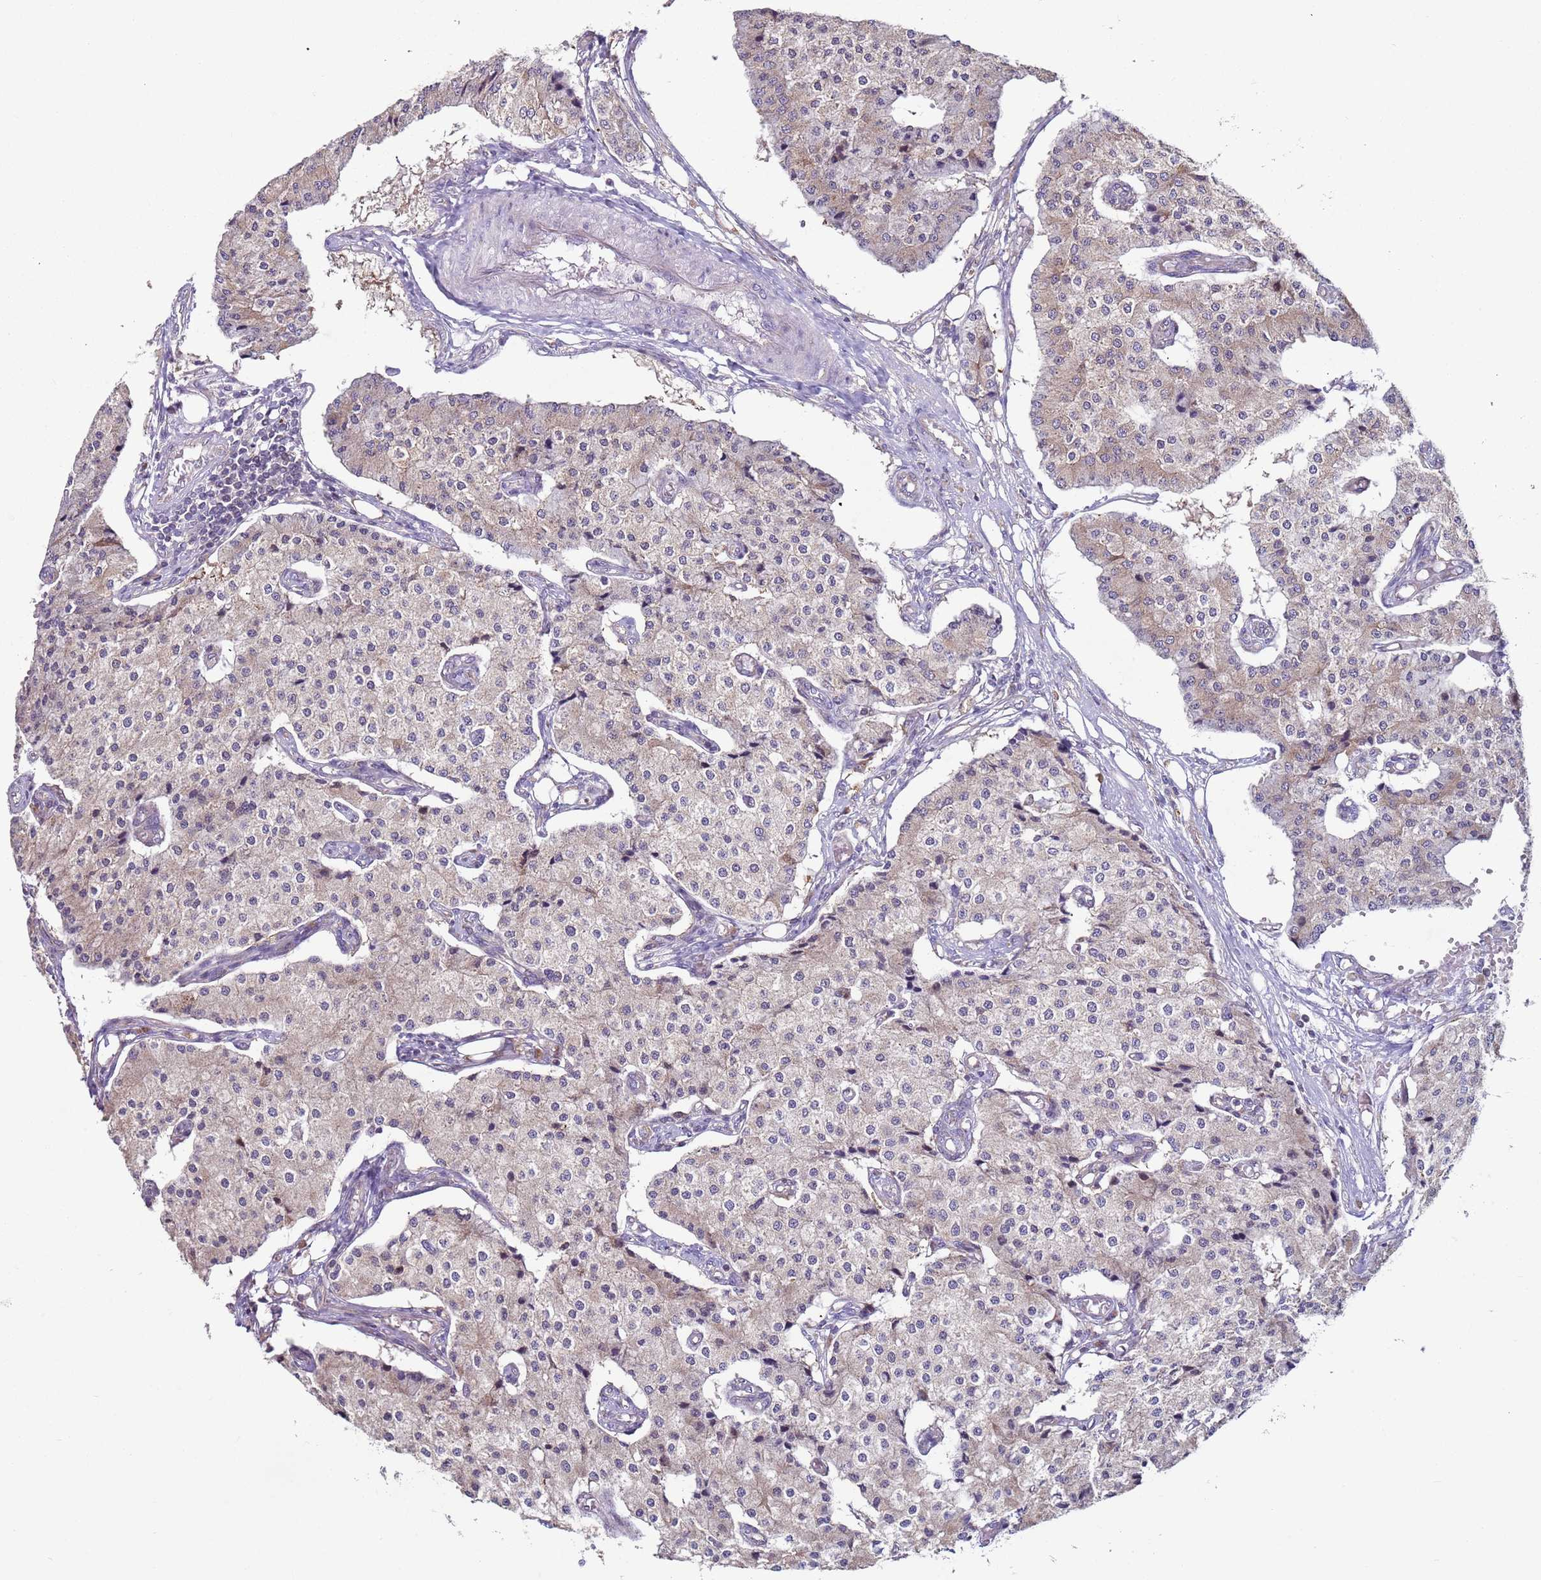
{"staining": {"intensity": "weak", "quantity": "25%-75%", "location": "cytoplasmic/membranous"}, "tissue": "carcinoid", "cell_type": "Tumor cells", "image_type": "cancer", "snomed": [{"axis": "morphology", "description": "Carcinoid, malignant, NOS"}, {"axis": "topography", "description": "Colon"}], "caption": "IHC staining of carcinoid (malignant), which reveals low levels of weak cytoplasmic/membranous expression in approximately 25%-75% of tumor cells indicating weak cytoplasmic/membranous protein positivity. The staining was performed using DAB (3,3'-diaminobenzidine) (brown) for protein detection and nuclei were counterstained in hematoxylin (blue).", "gene": "DIP2B", "patient": {"sex": "female", "age": 52}}